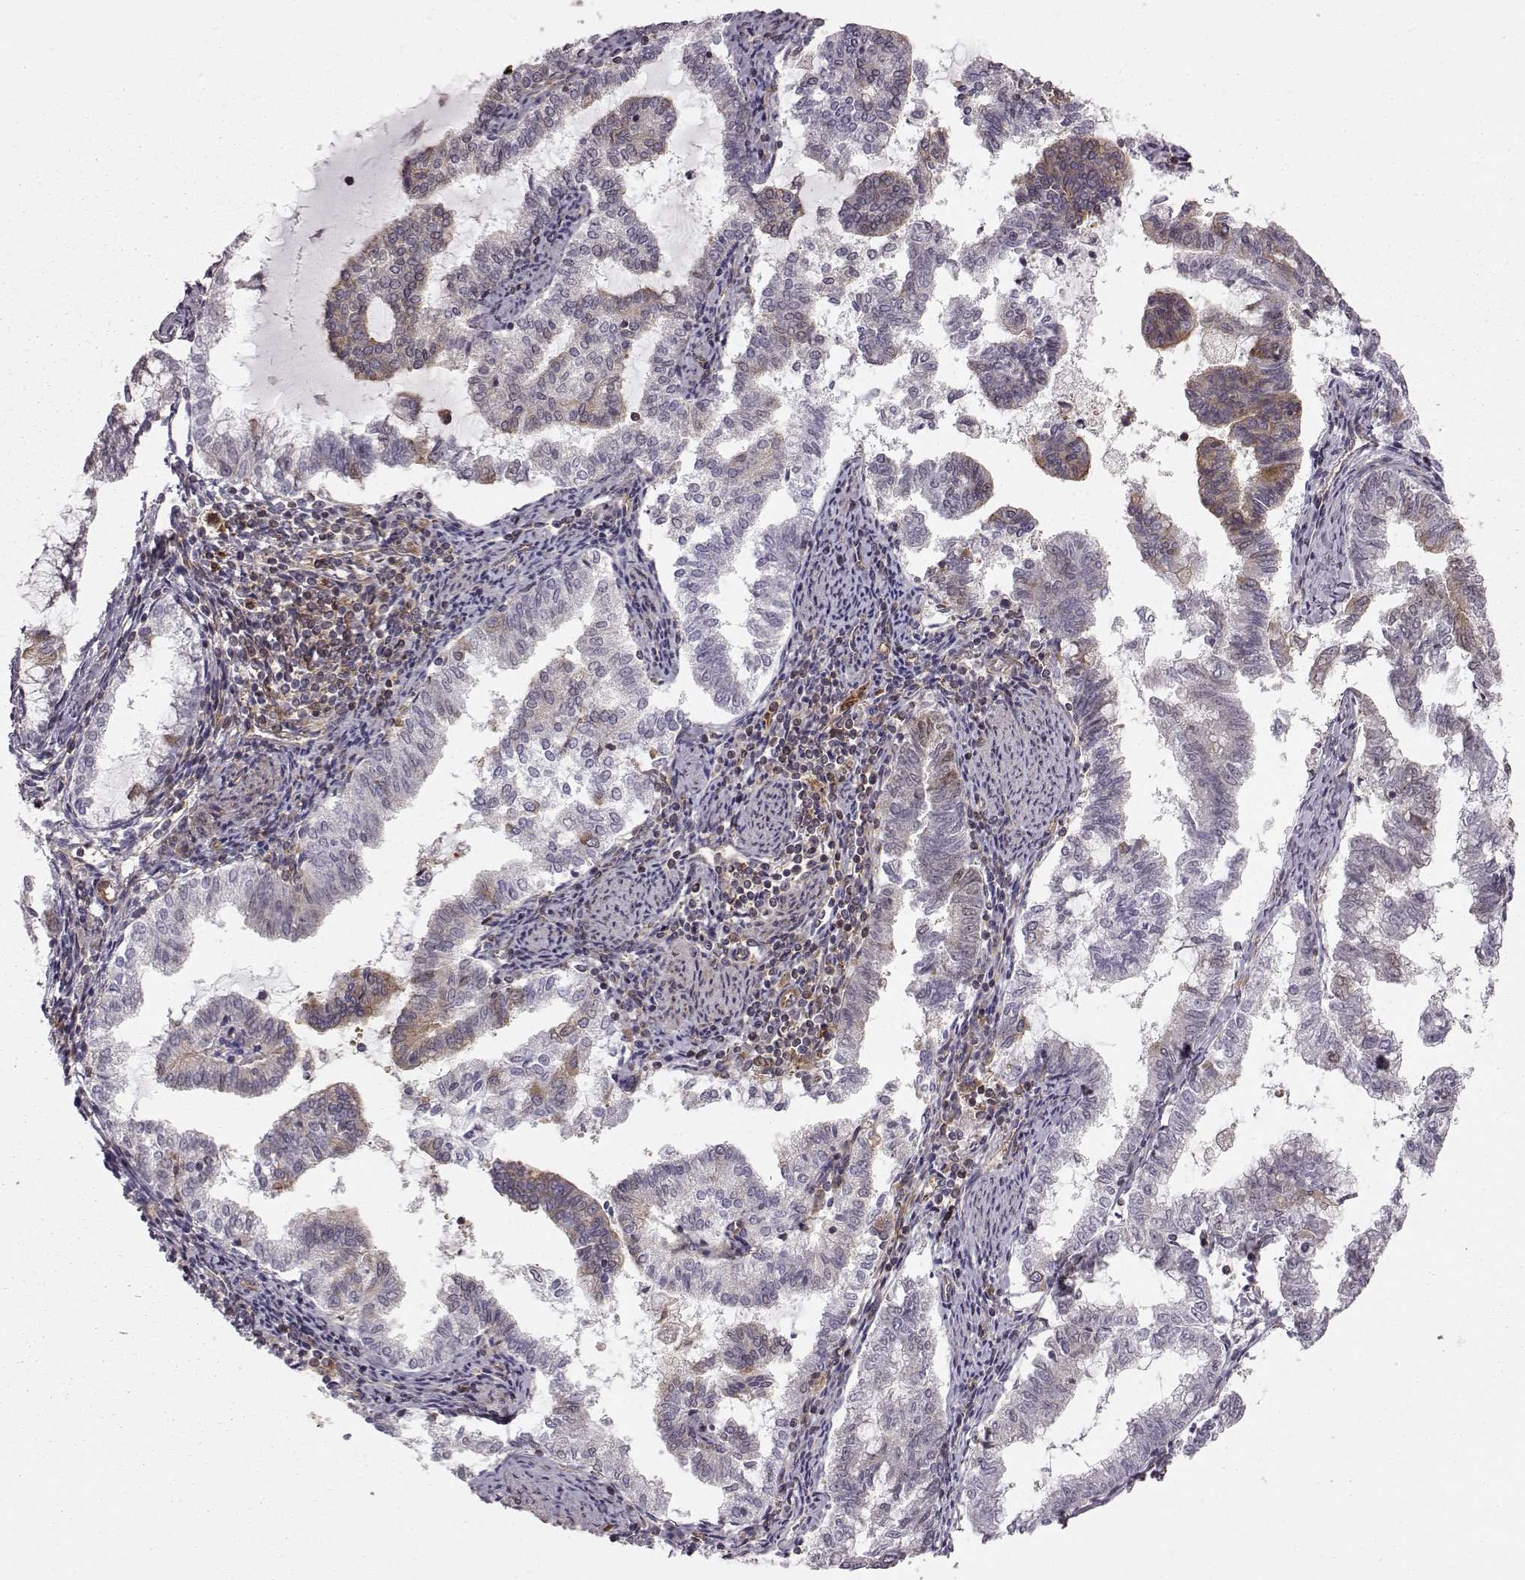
{"staining": {"intensity": "weak", "quantity": "<25%", "location": "cytoplasmic/membranous"}, "tissue": "endometrial cancer", "cell_type": "Tumor cells", "image_type": "cancer", "snomed": [{"axis": "morphology", "description": "Adenocarcinoma, NOS"}, {"axis": "topography", "description": "Endometrium"}], "caption": "This is an IHC histopathology image of endometrial adenocarcinoma. There is no expression in tumor cells.", "gene": "RABGAP1", "patient": {"sex": "female", "age": 79}}